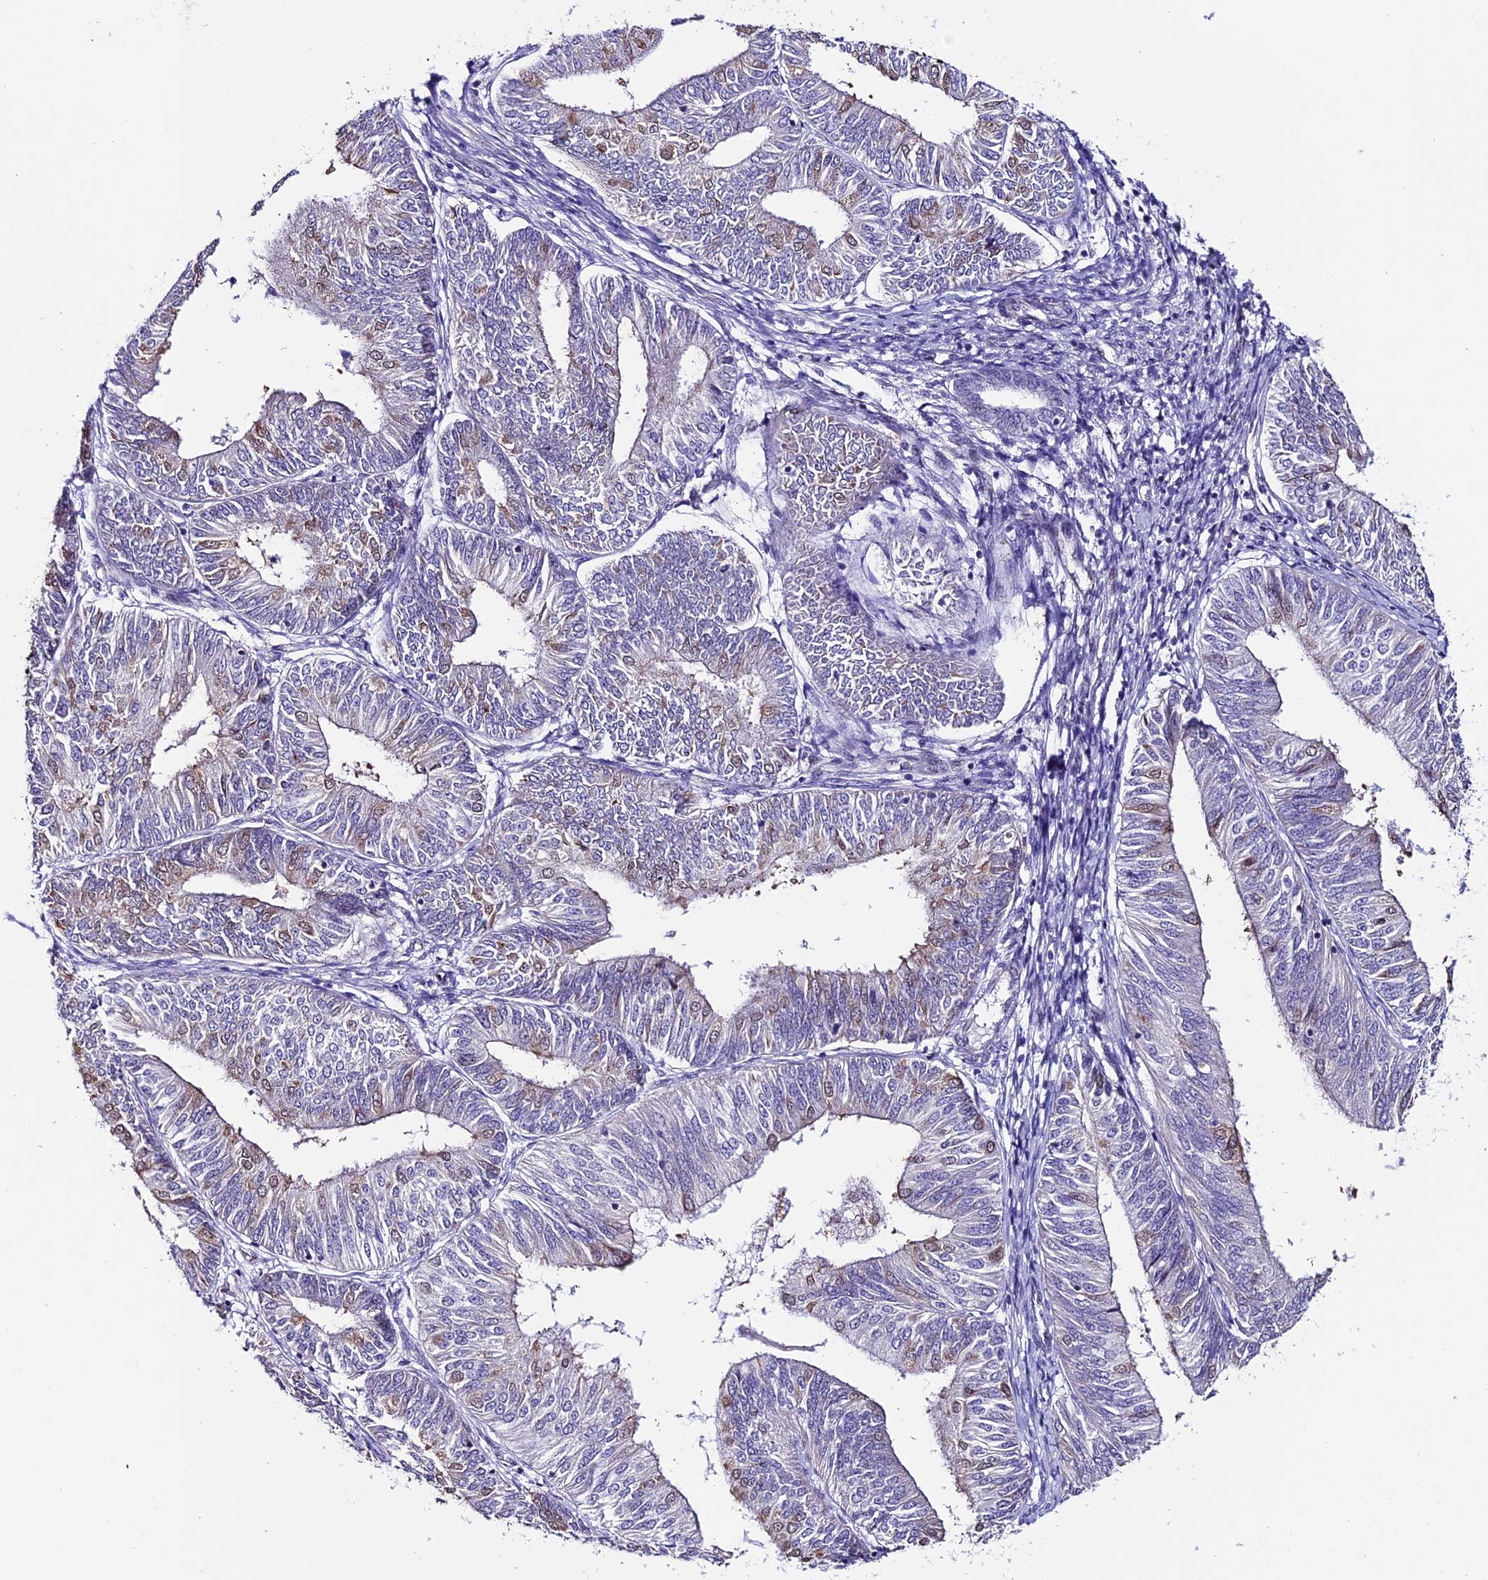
{"staining": {"intensity": "negative", "quantity": "none", "location": "none"}, "tissue": "endometrial cancer", "cell_type": "Tumor cells", "image_type": "cancer", "snomed": [{"axis": "morphology", "description": "Adenocarcinoma, NOS"}, {"axis": "topography", "description": "Endometrium"}], "caption": "Immunohistochemistry image of neoplastic tissue: human adenocarcinoma (endometrial) stained with DAB displays no significant protein staining in tumor cells. (Immunohistochemistry, brightfield microscopy, high magnification).", "gene": "TMEM171", "patient": {"sex": "female", "age": 58}}